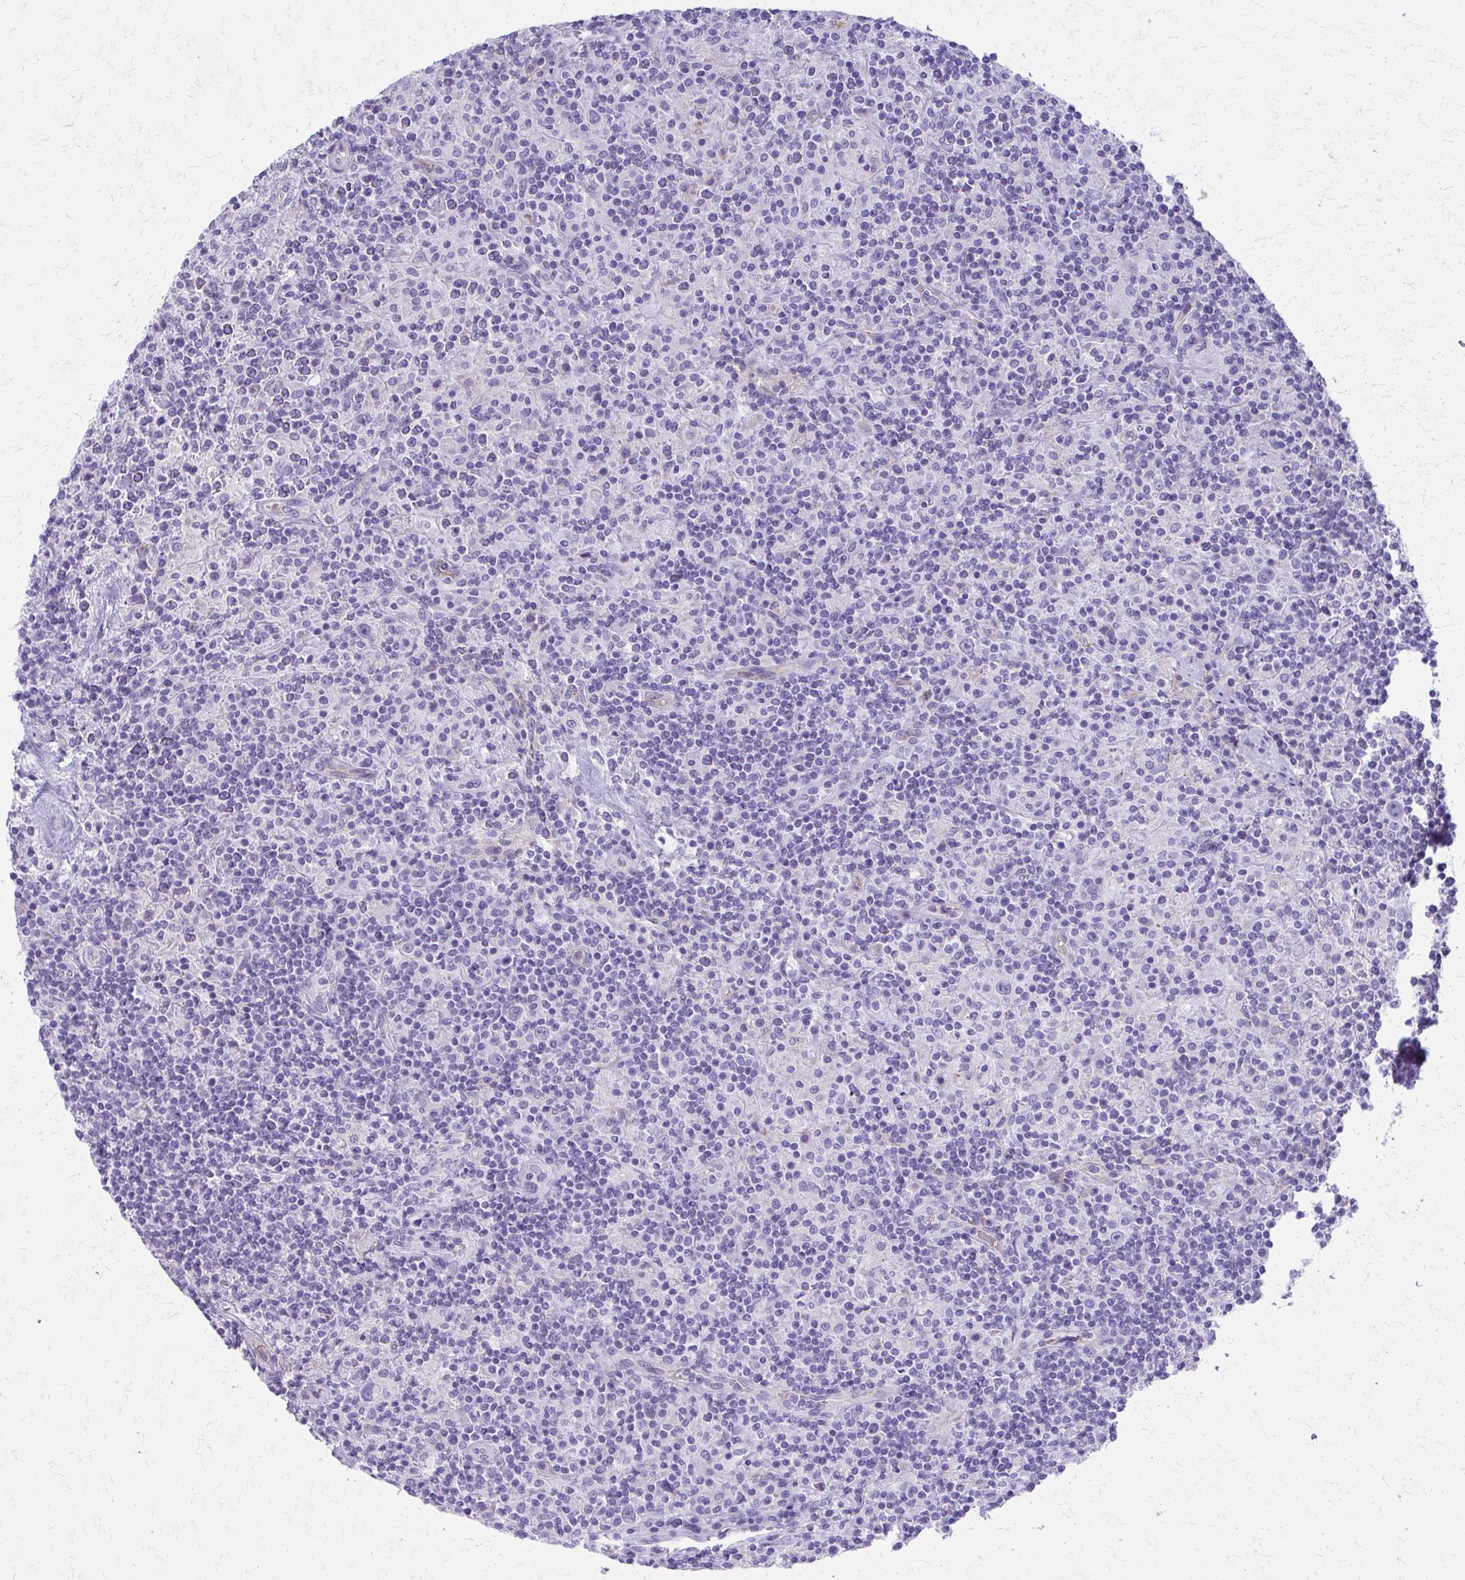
{"staining": {"intensity": "negative", "quantity": "none", "location": "none"}, "tissue": "lymphoma", "cell_type": "Tumor cells", "image_type": "cancer", "snomed": [{"axis": "morphology", "description": "Hodgkin's disease, NOS"}, {"axis": "topography", "description": "Lymph node"}], "caption": "High magnification brightfield microscopy of Hodgkin's disease stained with DAB (brown) and counterstained with hematoxylin (blue): tumor cells show no significant positivity.", "gene": "TPSG1", "patient": {"sex": "male", "age": 70}}